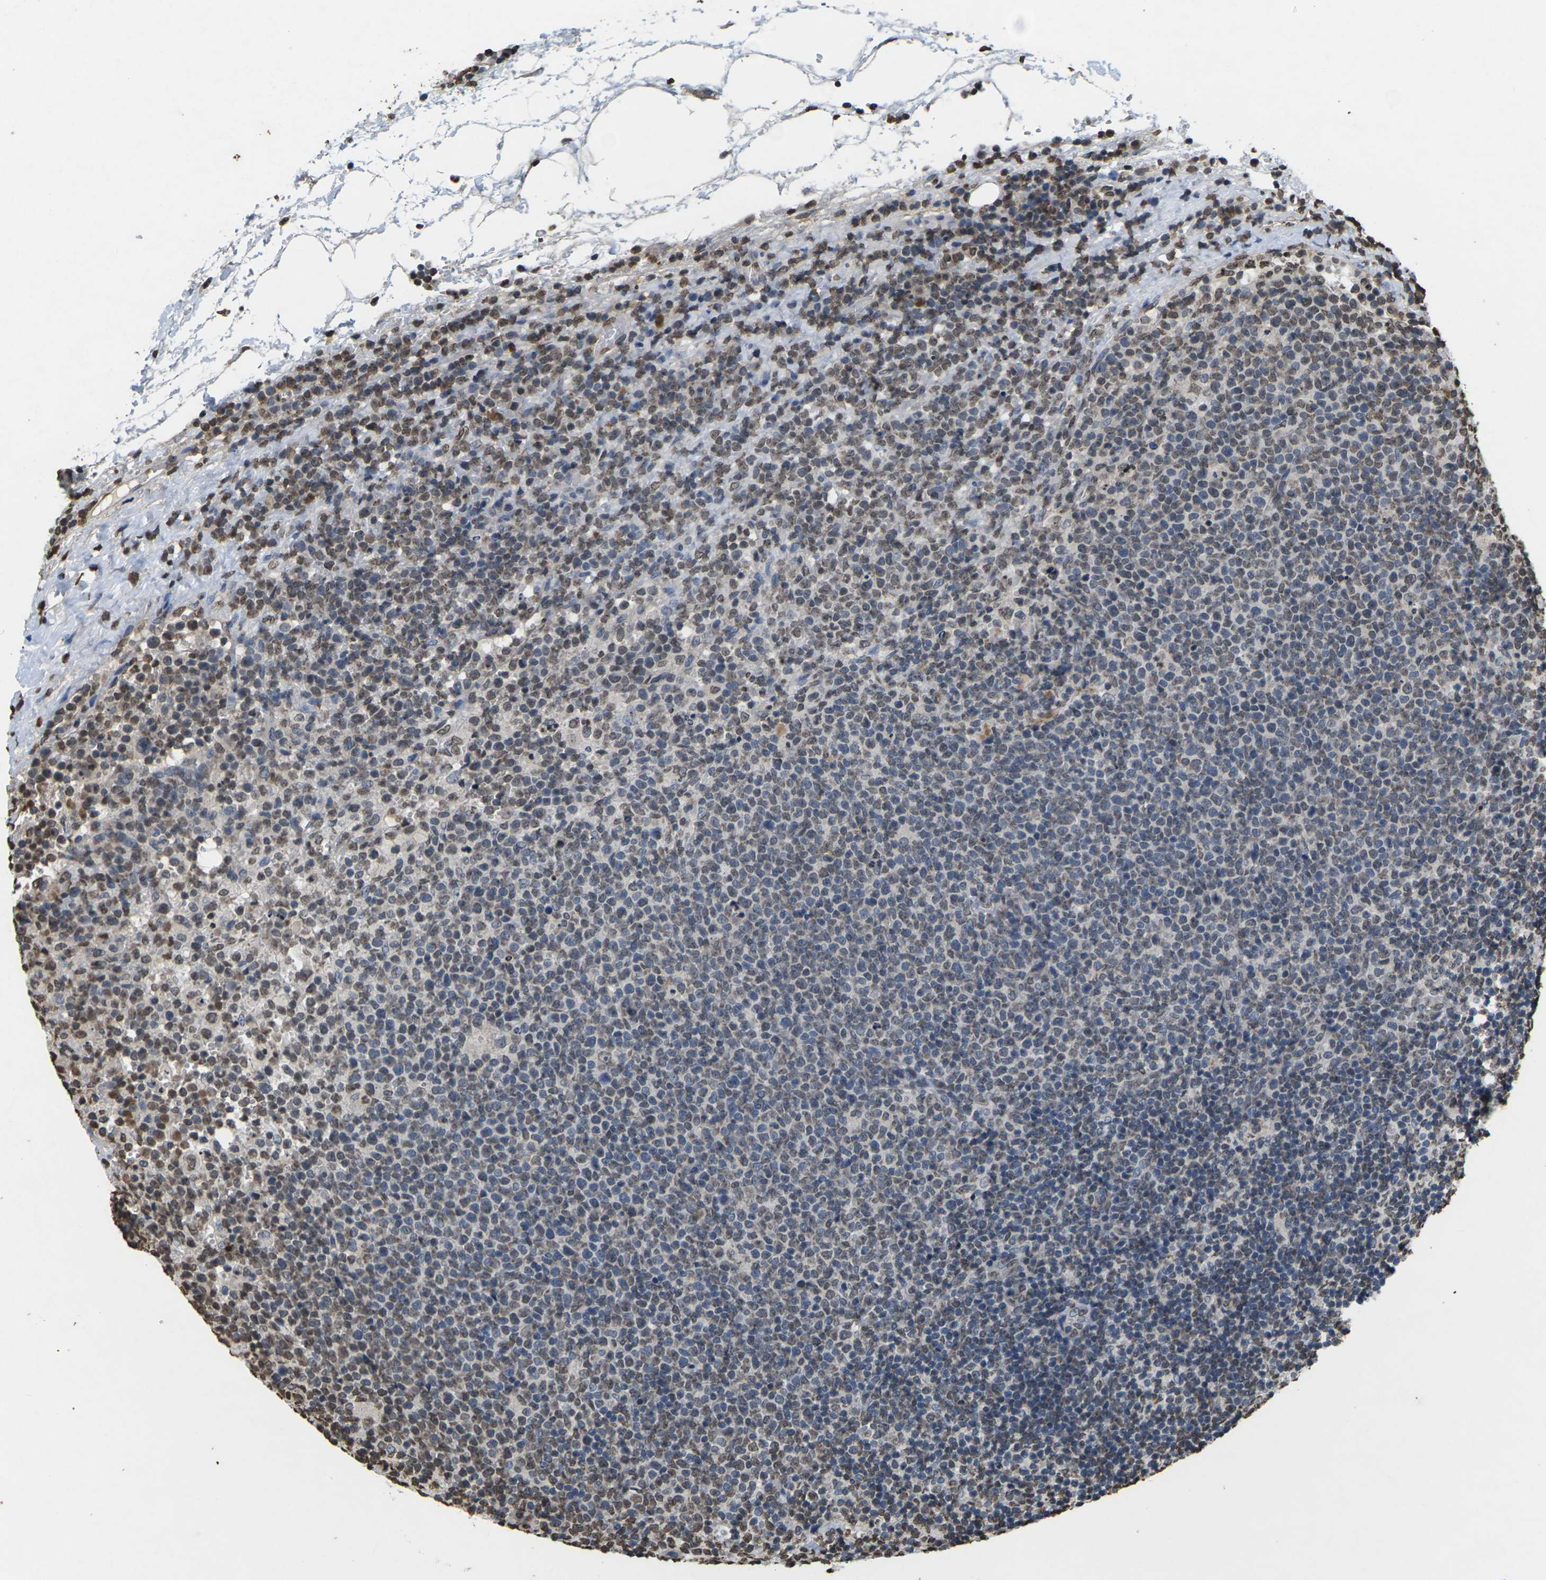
{"staining": {"intensity": "moderate", "quantity": "25%-75%", "location": "nuclear"}, "tissue": "lymphoma", "cell_type": "Tumor cells", "image_type": "cancer", "snomed": [{"axis": "morphology", "description": "Malignant lymphoma, non-Hodgkin's type, High grade"}, {"axis": "topography", "description": "Lymph node"}], "caption": "A micrograph showing moderate nuclear expression in about 25%-75% of tumor cells in malignant lymphoma, non-Hodgkin's type (high-grade), as visualized by brown immunohistochemical staining.", "gene": "EMSY", "patient": {"sex": "male", "age": 61}}